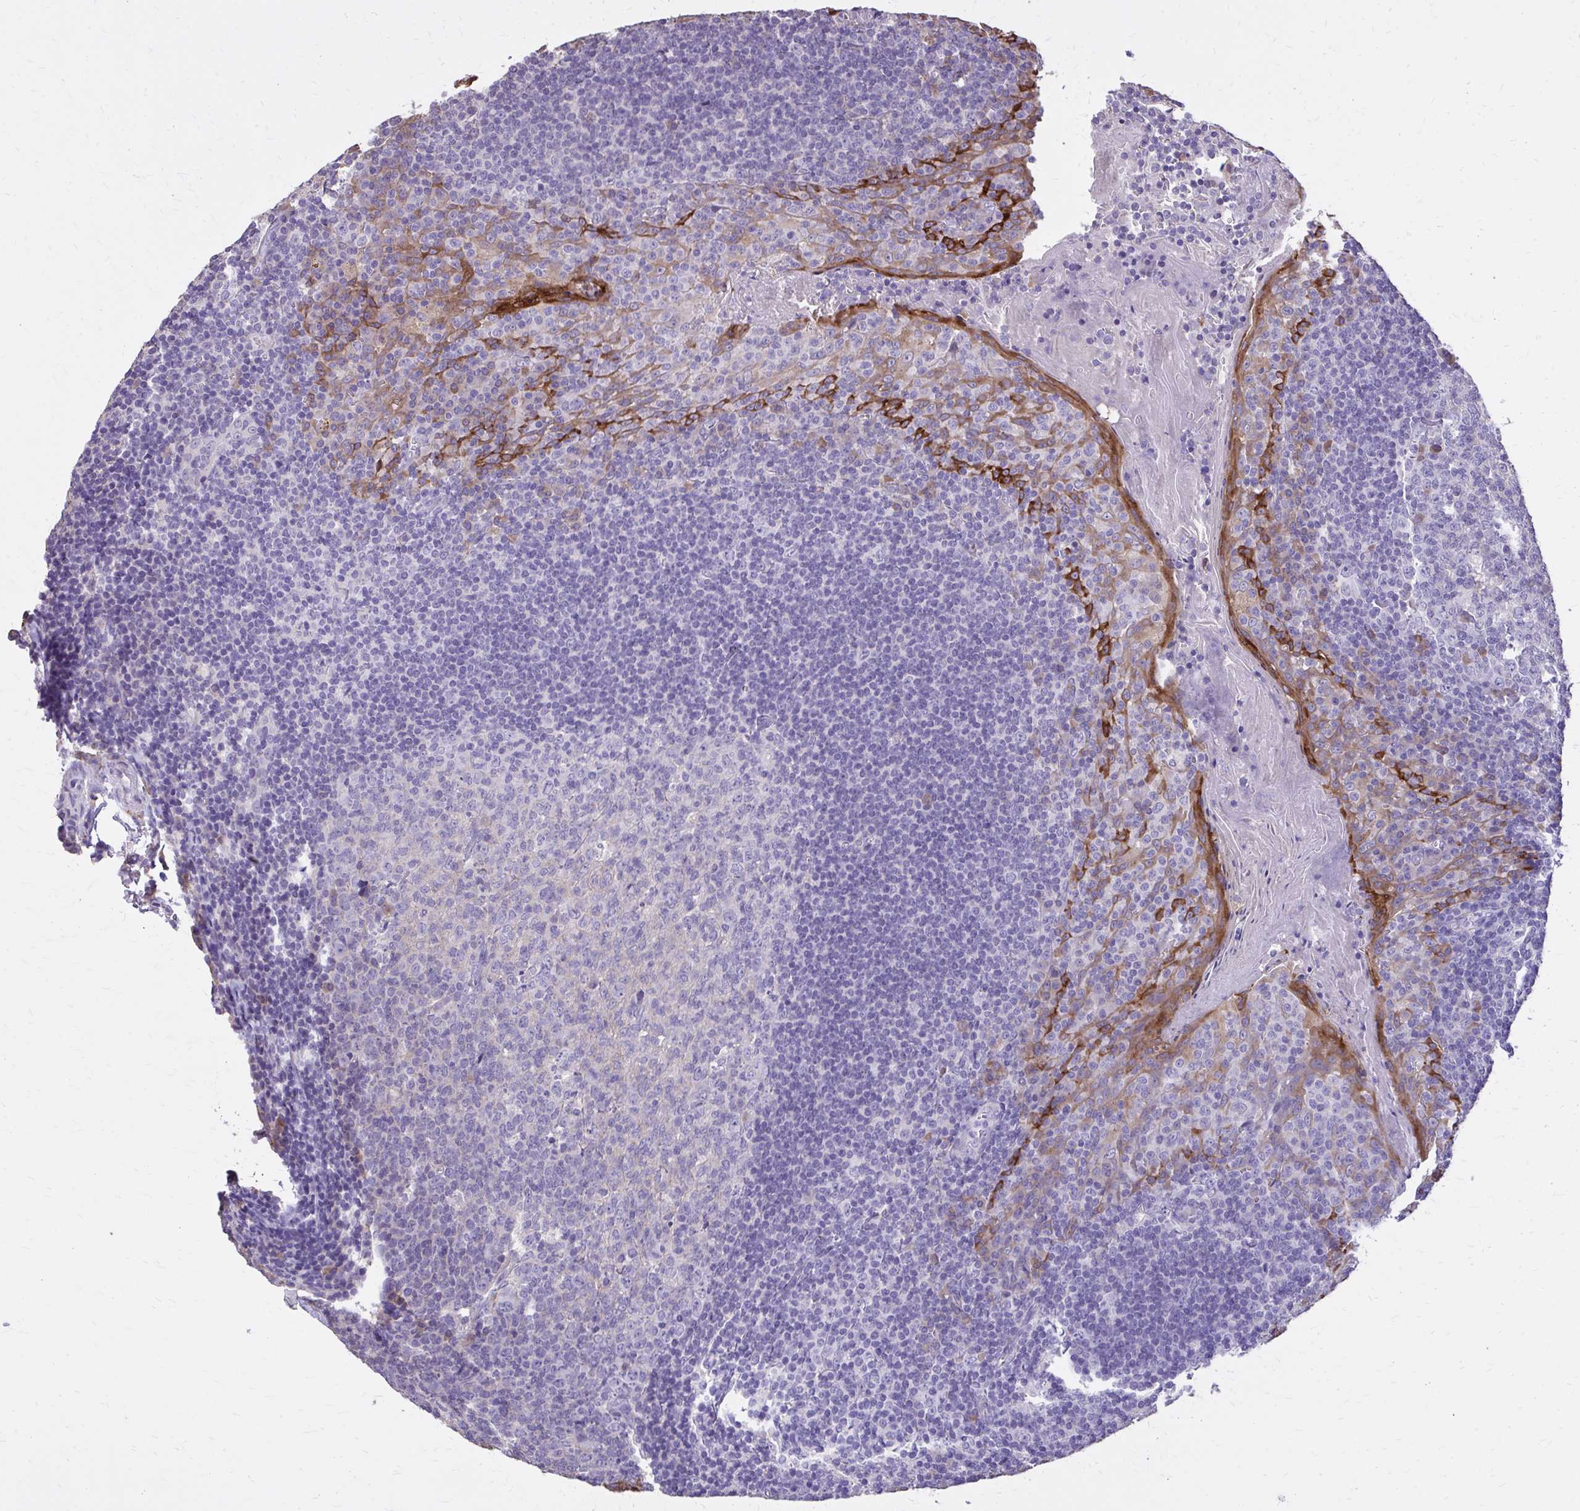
{"staining": {"intensity": "negative", "quantity": "none", "location": "none"}, "tissue": "tonsil", "cell_type": "Germinal center cells", "image_type": "normal", "snomed": [{"axis": "morphology", "description": "Normal tissue, NOS"}, {"axis": "topography", "description": "Tonsil"}], "caption": "This image is of normal tonsil stained with immunohistochemistry (IHC) to label a protein in brown with the nuclei are counter-stained blue. There is no staining in germinal center cells. Brightfield microscopy of immunohistochemistry (IHC) stained with DAB (3,3'-diaminobenzidine) (brown) and hematoxylin (blue), captured at high magnification.", "gene": "EPB41L1", "patient": {"sex": "male", "age": 27}}